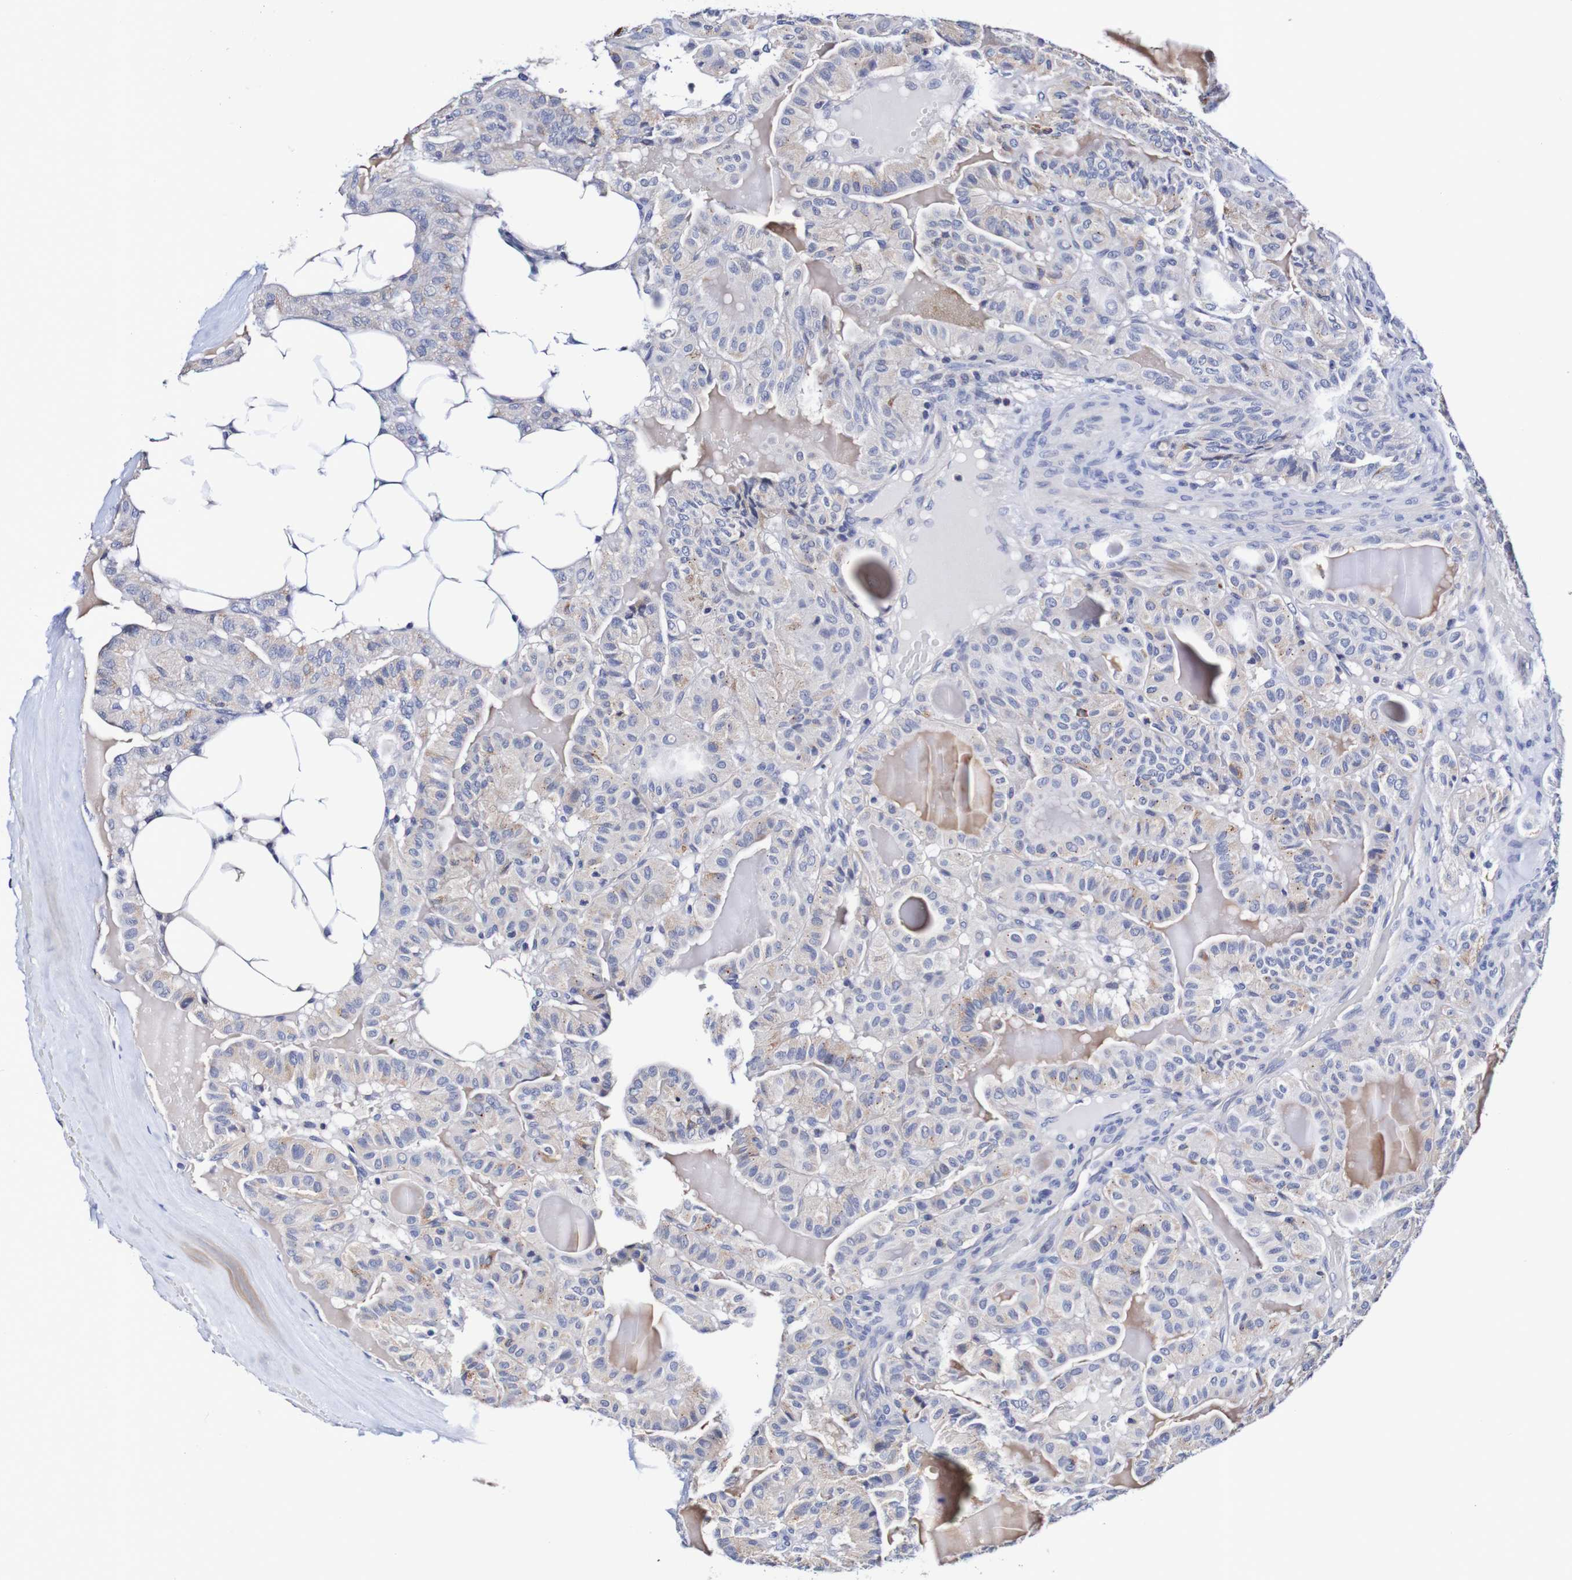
{"staining": {"intensity": "moderate", "quantity": "<25%", "location": "cytoplasmic/membranous"}, "tissue": "thyroid cancer", "cell_type": "Tumor cells", "image_type": "cancer", "snomed": [{"axis": "morphology", "description": "Papillary adenocarcinoma, NOS"}, {"axis": "topography", "description": "Thyroid gland"}], "caption": "IHC of human papillary adenocarcinoma (thyroid) displays low levels of moderate cytoplasmic/membranous expression in about <25% of tumor cells.", "gene": "ACVR1C", "patient": {"sex": "male", "age": 77}}